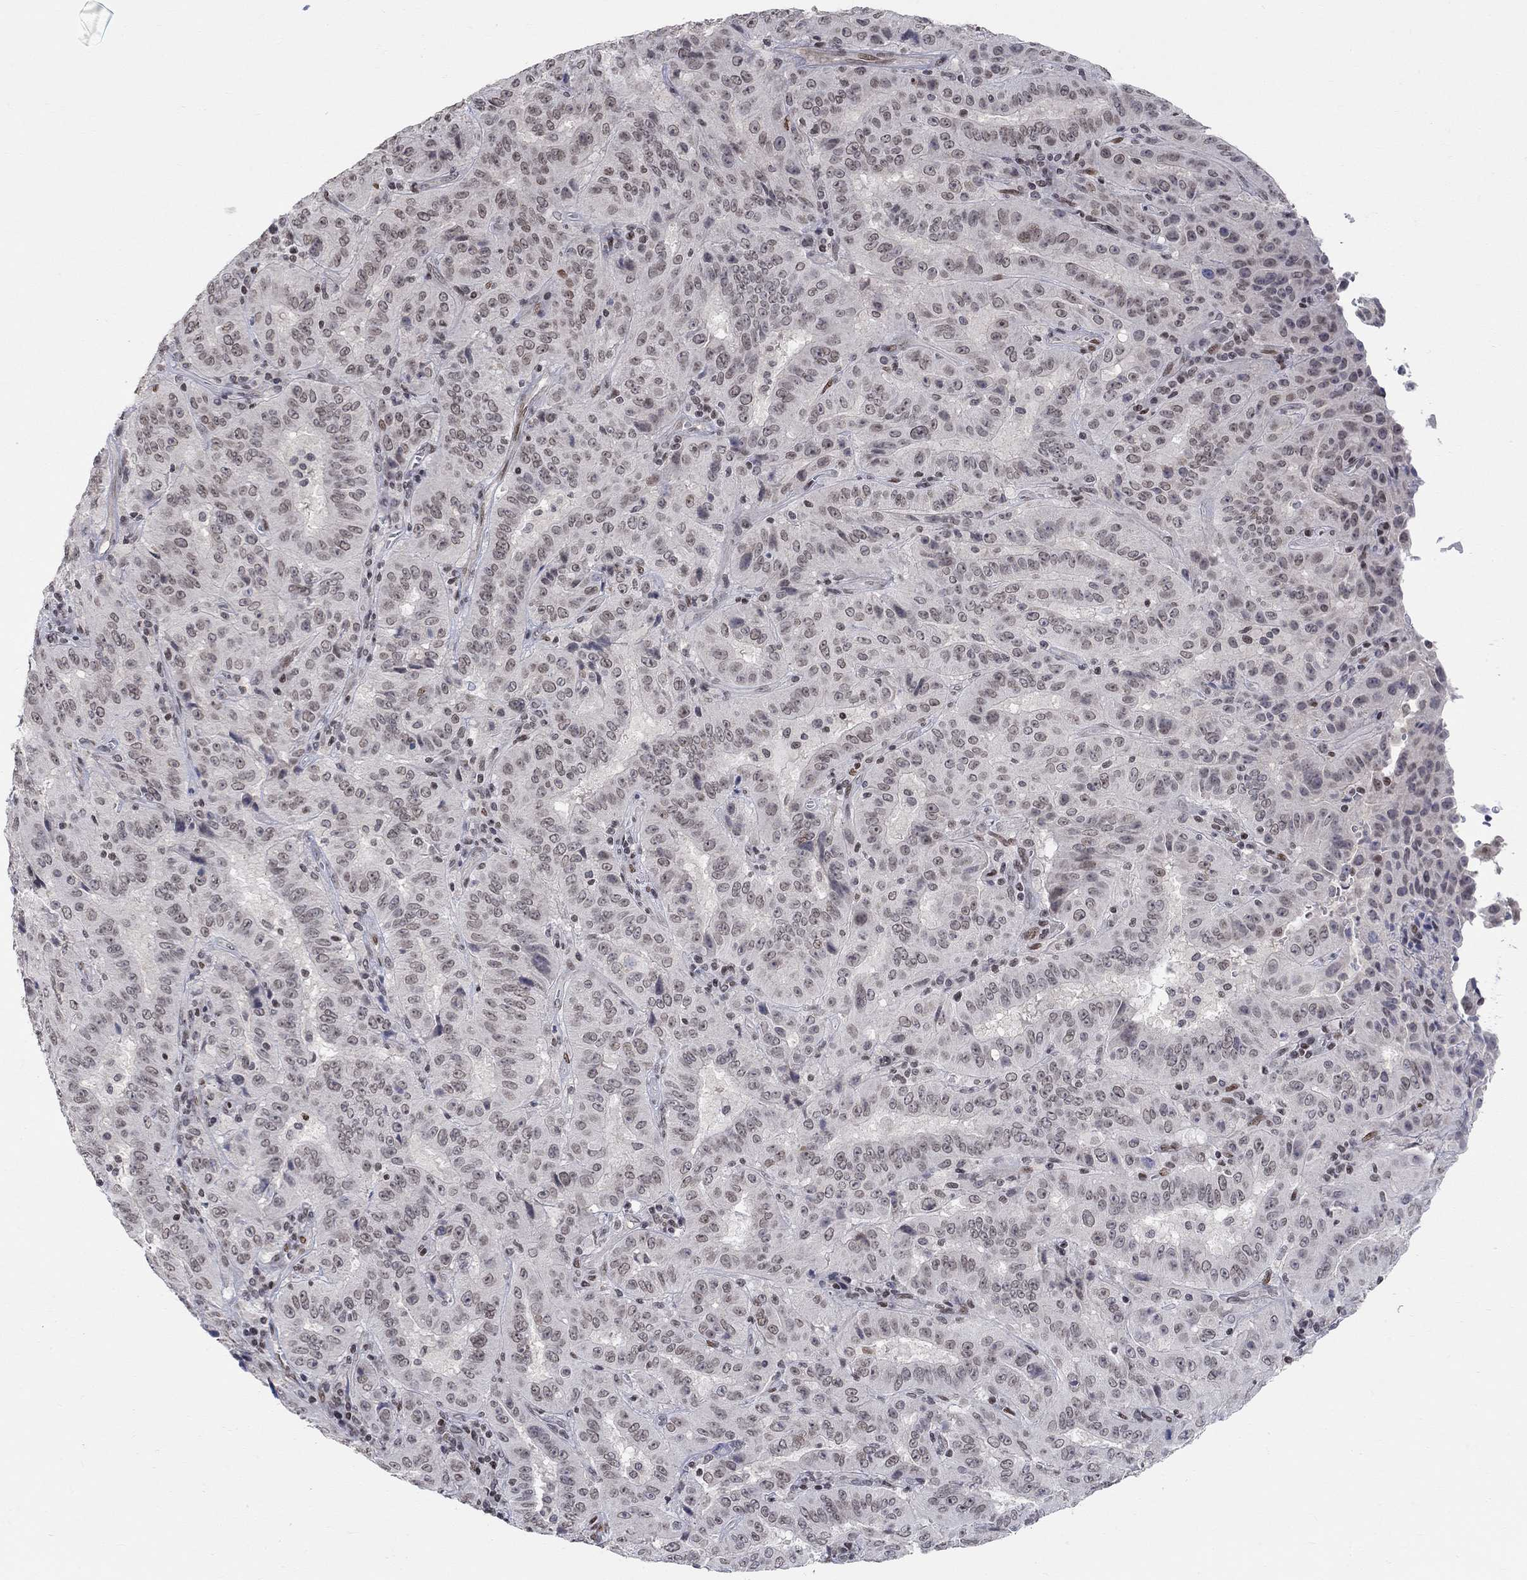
{"staining": {"intensity": "negative", "quantity": "none", "location": "none"}, "tissue": "pancreatic cancer", "cell_type": "Tumor cells", "image_type": "cancer", "snomed": [{"axis": "morphology", "description": "Adenocarcinoma, NOS"}, {"axis": "topography", "description": "Pancreas"}], "caption": "Immunohistochemical staining of adenocarcinoma (pancreatic) shows no significant expression in tumor cells.", "gene": "KLF12", "patient": {"sex": "male", "age": 63}}